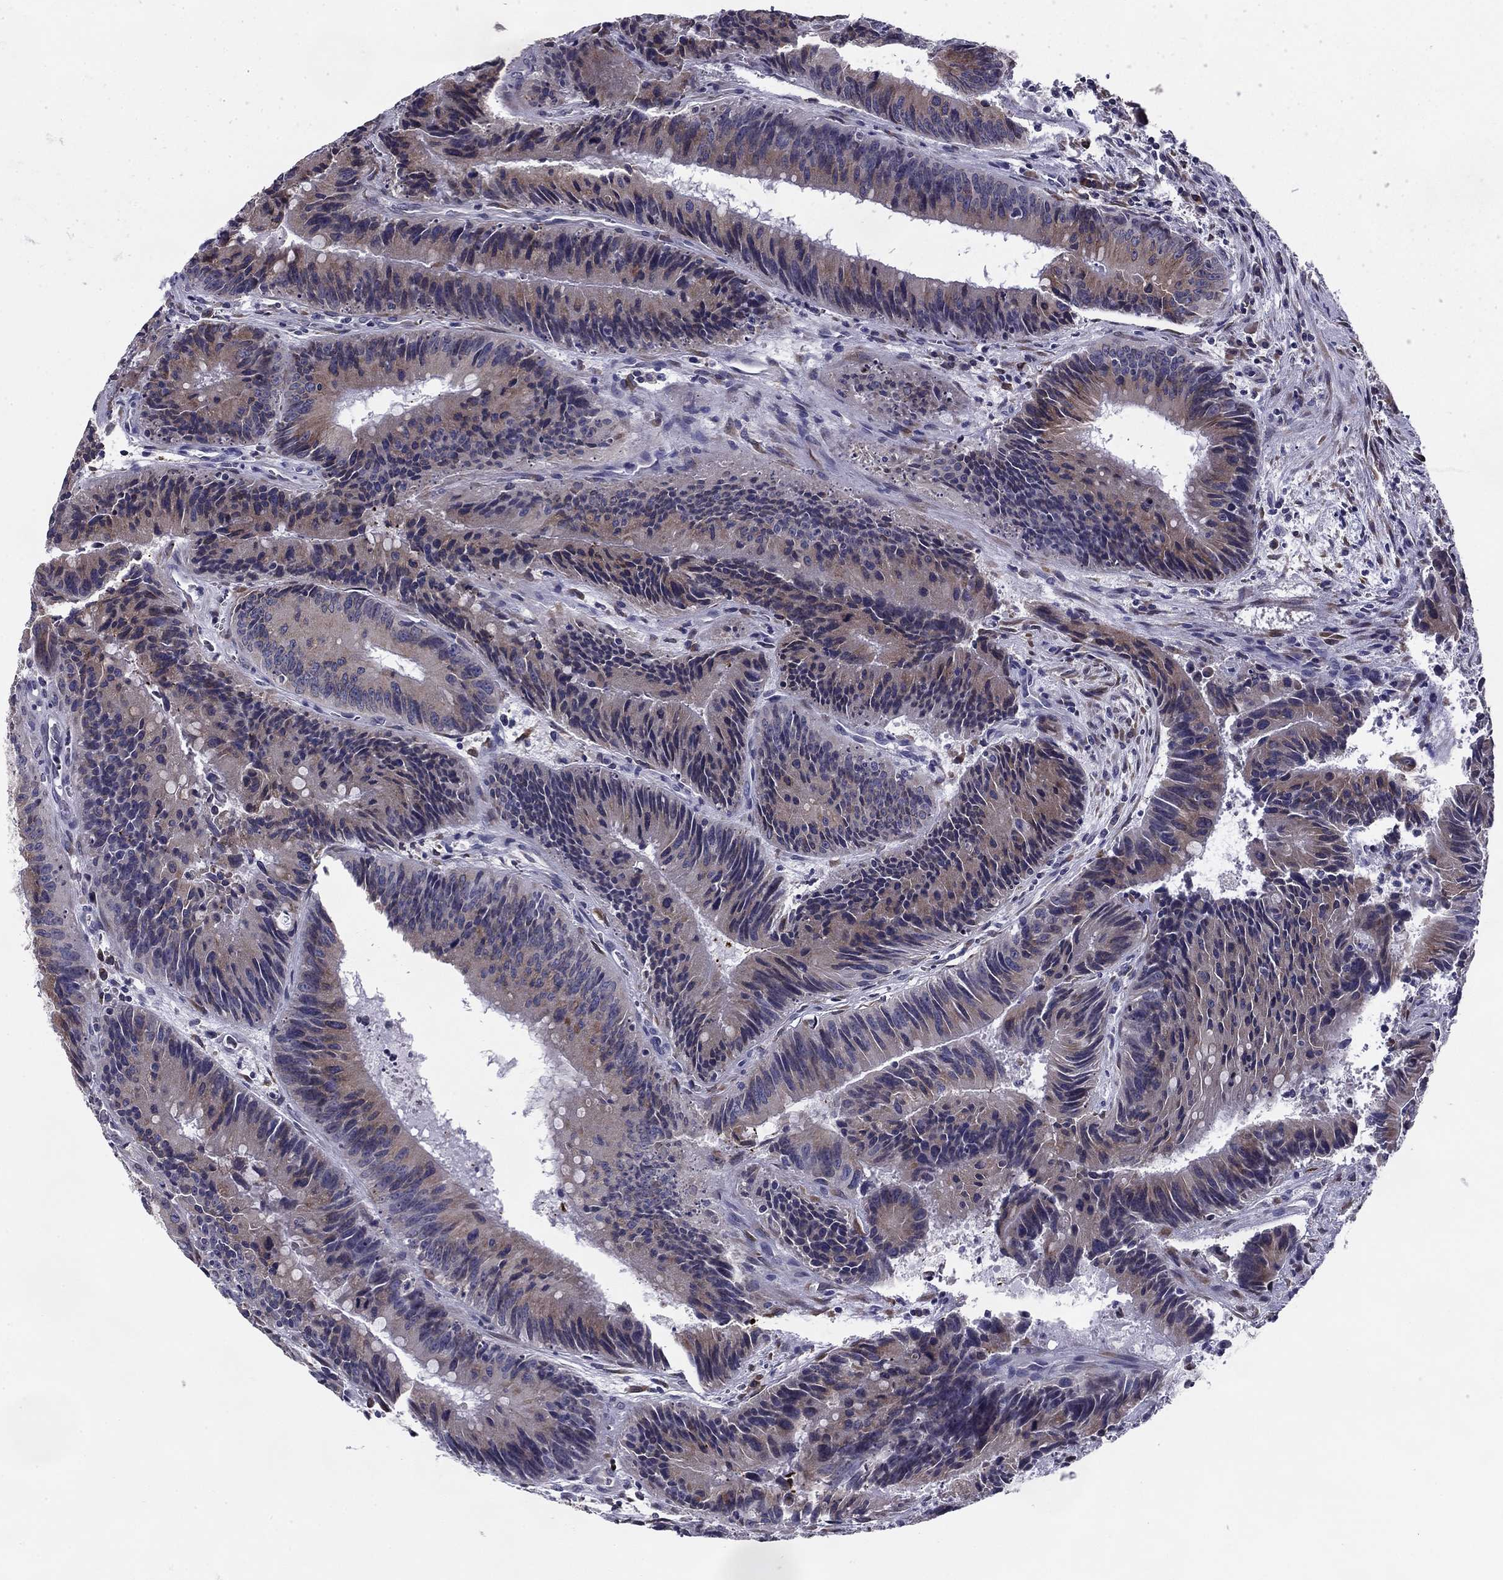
{"staining": {"intensity": "weak", "quantity": ">75%", "location": "cytoplasmic/membranous"}, "tissue": "colorectal cancer", "cell_type": "Tumor cells", "image_type": "cancer", "snomed": [{"axis": "morphology", "description": "Adenocarcinoma, NOS"}, {"axis": "topography", "description": "Rectum"}], "caption": "Human colorectal cancer (adenocarcinoma) stained for a protein (brown) reveals weak cytoplasmic/membranous positive expression in approximately >75% of tumor cells.", "gene": "TMED3", "patient": {"sex": "female", "age": 72}}